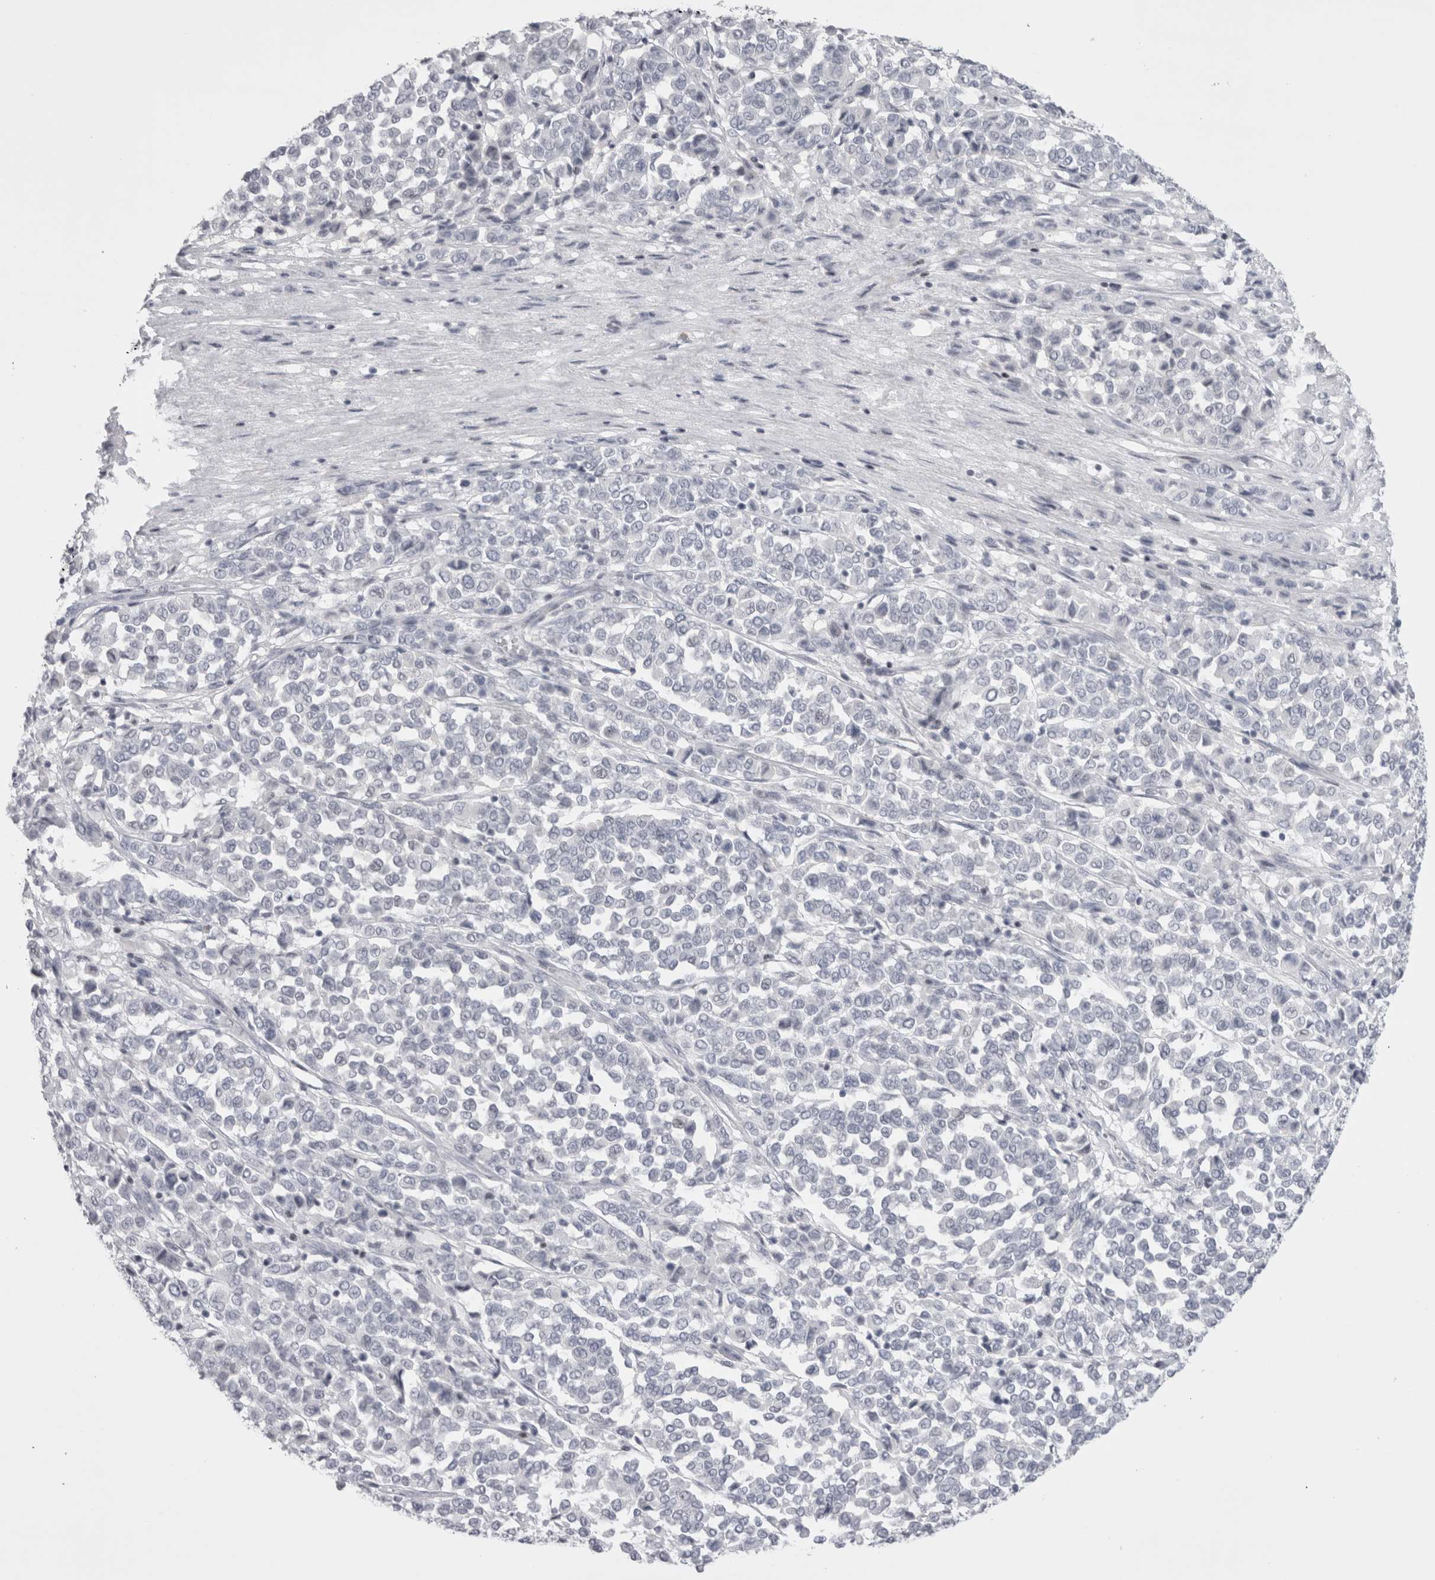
{"staining": {"intensity": "negative", "quantity": "none", "location": "none"}, "tissue": "melanoma", "cell_type": "Tumor cells", "image_type": "cancer", "snomed": [{"axis": "morphology", "description": "Malignant melanoma, Metastatic site"}, {"axis": "topography", "description": "Pancreas"}], "caption": "High power microscopy image of an immunohistochemistry photomicrograph of malignant melanoma (metastatic site), revealing no significant positivity in tumor cells.", "gene": "FNDC8", "patient": {"sex": "female", "age": 30}}